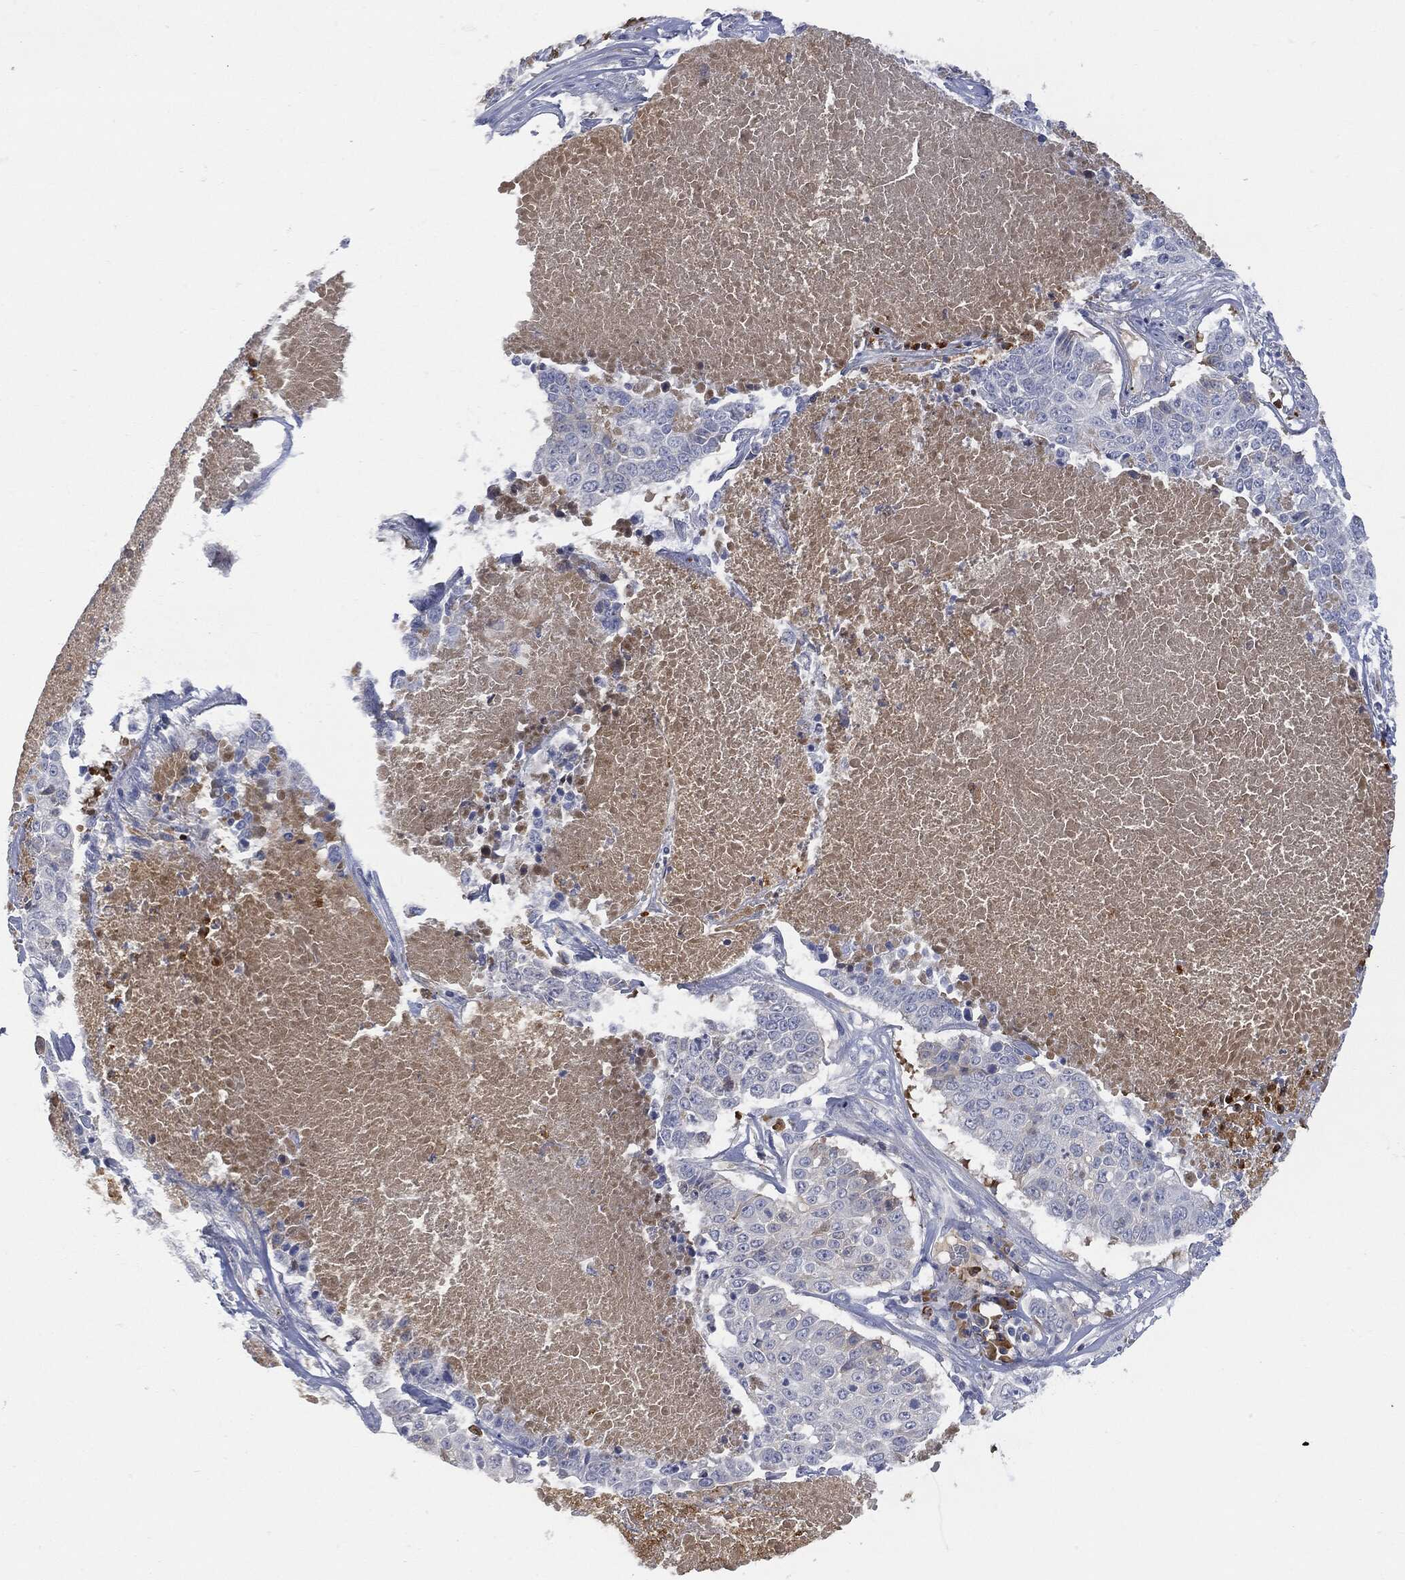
{"staining": {"intensity": "negative", "quantity": "none", "location": "none"}, "tissue": "lung cancer", "cell_type": "Tumor cells", "image_type": "cancer", "snomed": [{"axis": "morphology", "description": "Squamous cell carcinoma, NOS"}, {"axis": "topography", "description": "Lung"}], "caption": "This histopathology image is of lung cancer stained with IHC to label a protein in brown with the nuclei are counter-stained blue. There is no expression in tumor cells. Nuclei are stained in blue.", "gene": "BTK", "patient": {"sex": "male", "age": 64}}